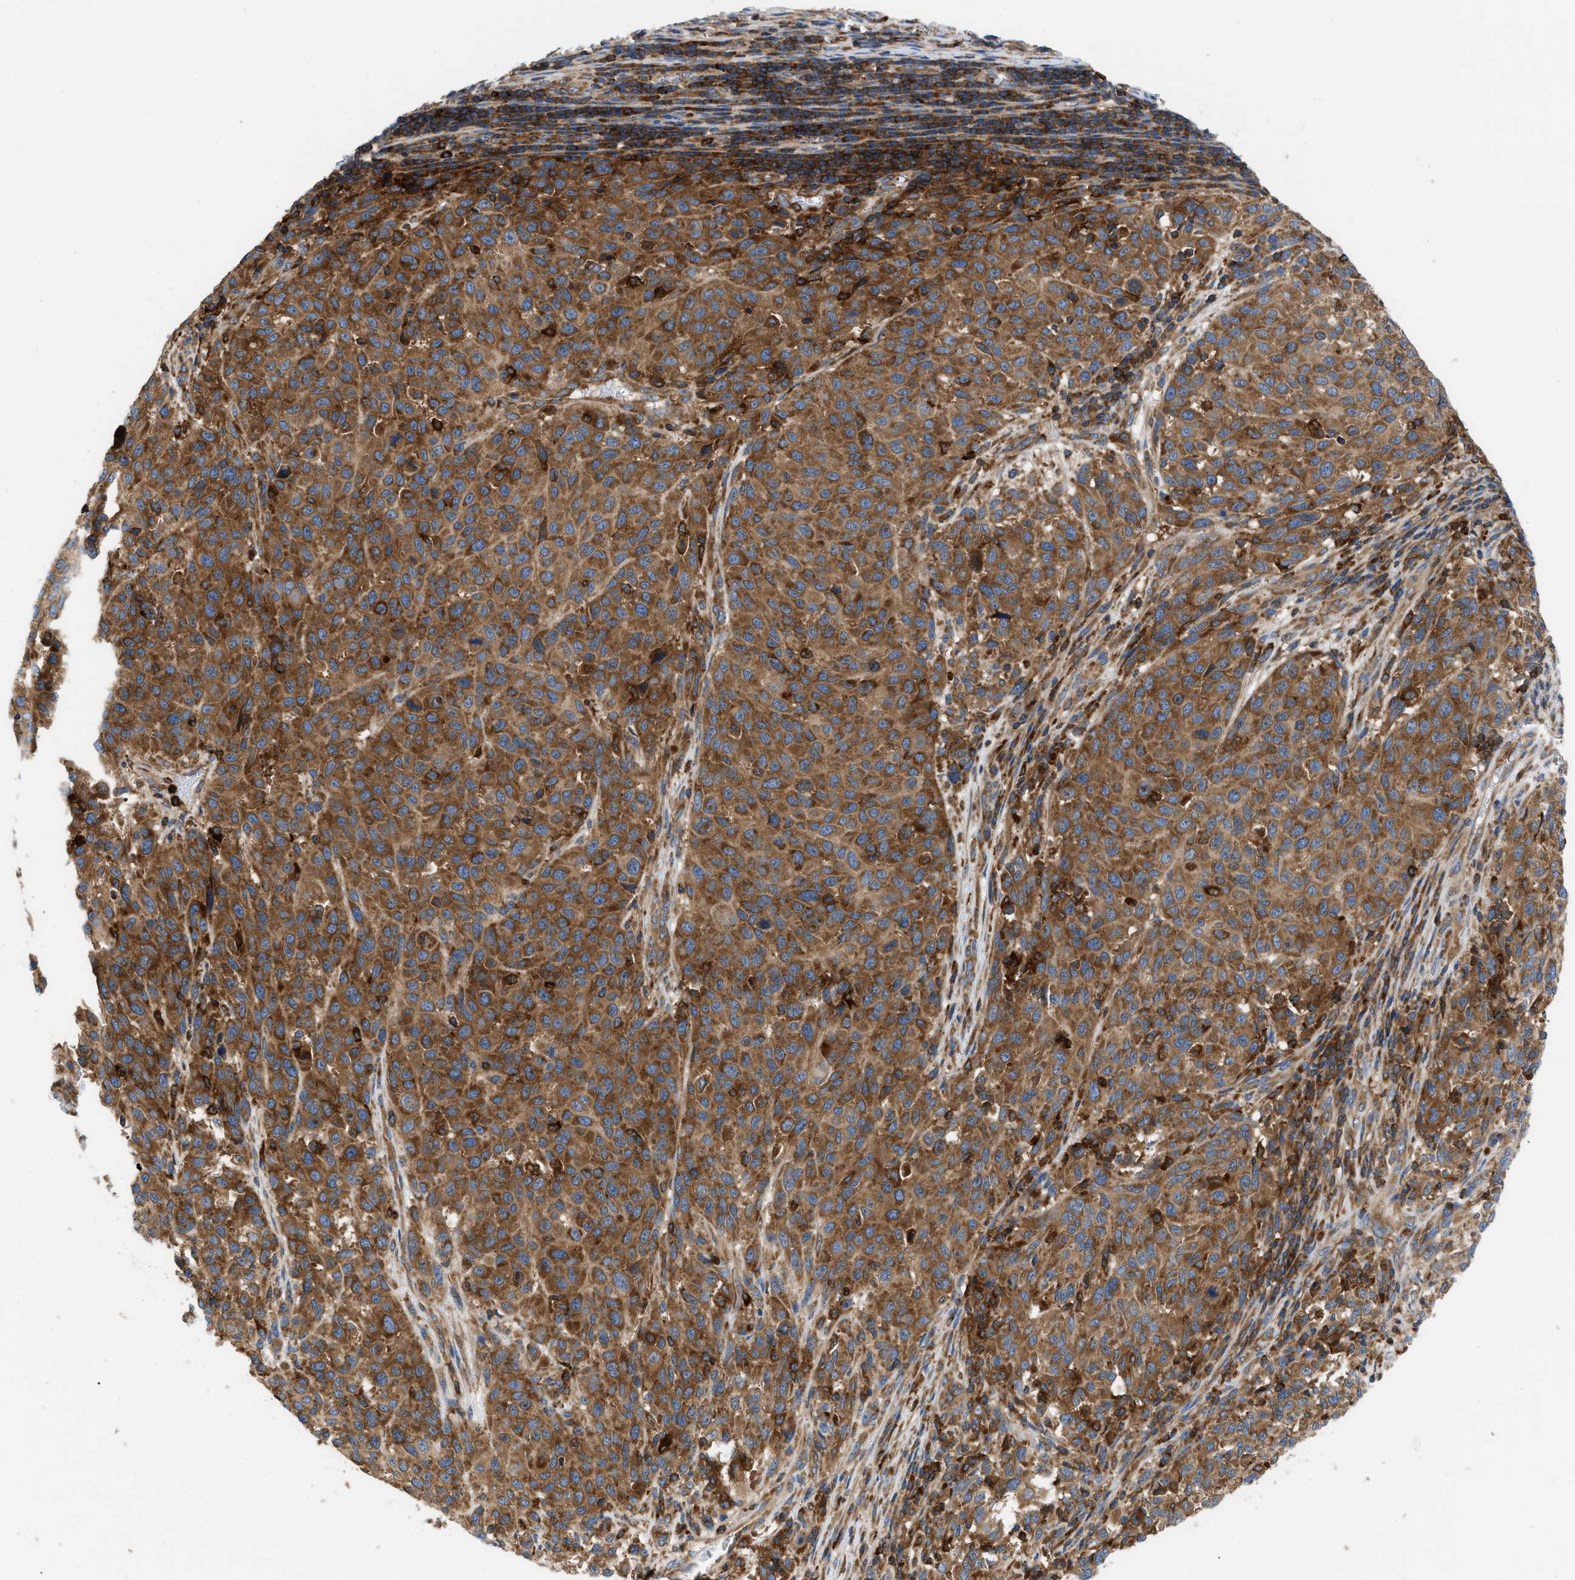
{"staining": {"intensity": "moderate", "quantity": ">75%", "location": "cytoplasmic/membranous"}, "tissue": "melanoma", "cell_type": "Tumor cells", "image_type": "cancer", "snomed": [{"axis": "morphology", "description": "Malignant melanoma, Metastatic site"}, {"axis": "topography", "description": "Lymph node"}], "caption": "This histopathology image demonstrates immunohistochemistry staining of human malignant melanoma (metastatic site), with medium moderate cytoplasmic/membranous staining in about >75% of tumor cells.", "gene": "GPAT4", "patient": {"sex": "male", "age": 61}}